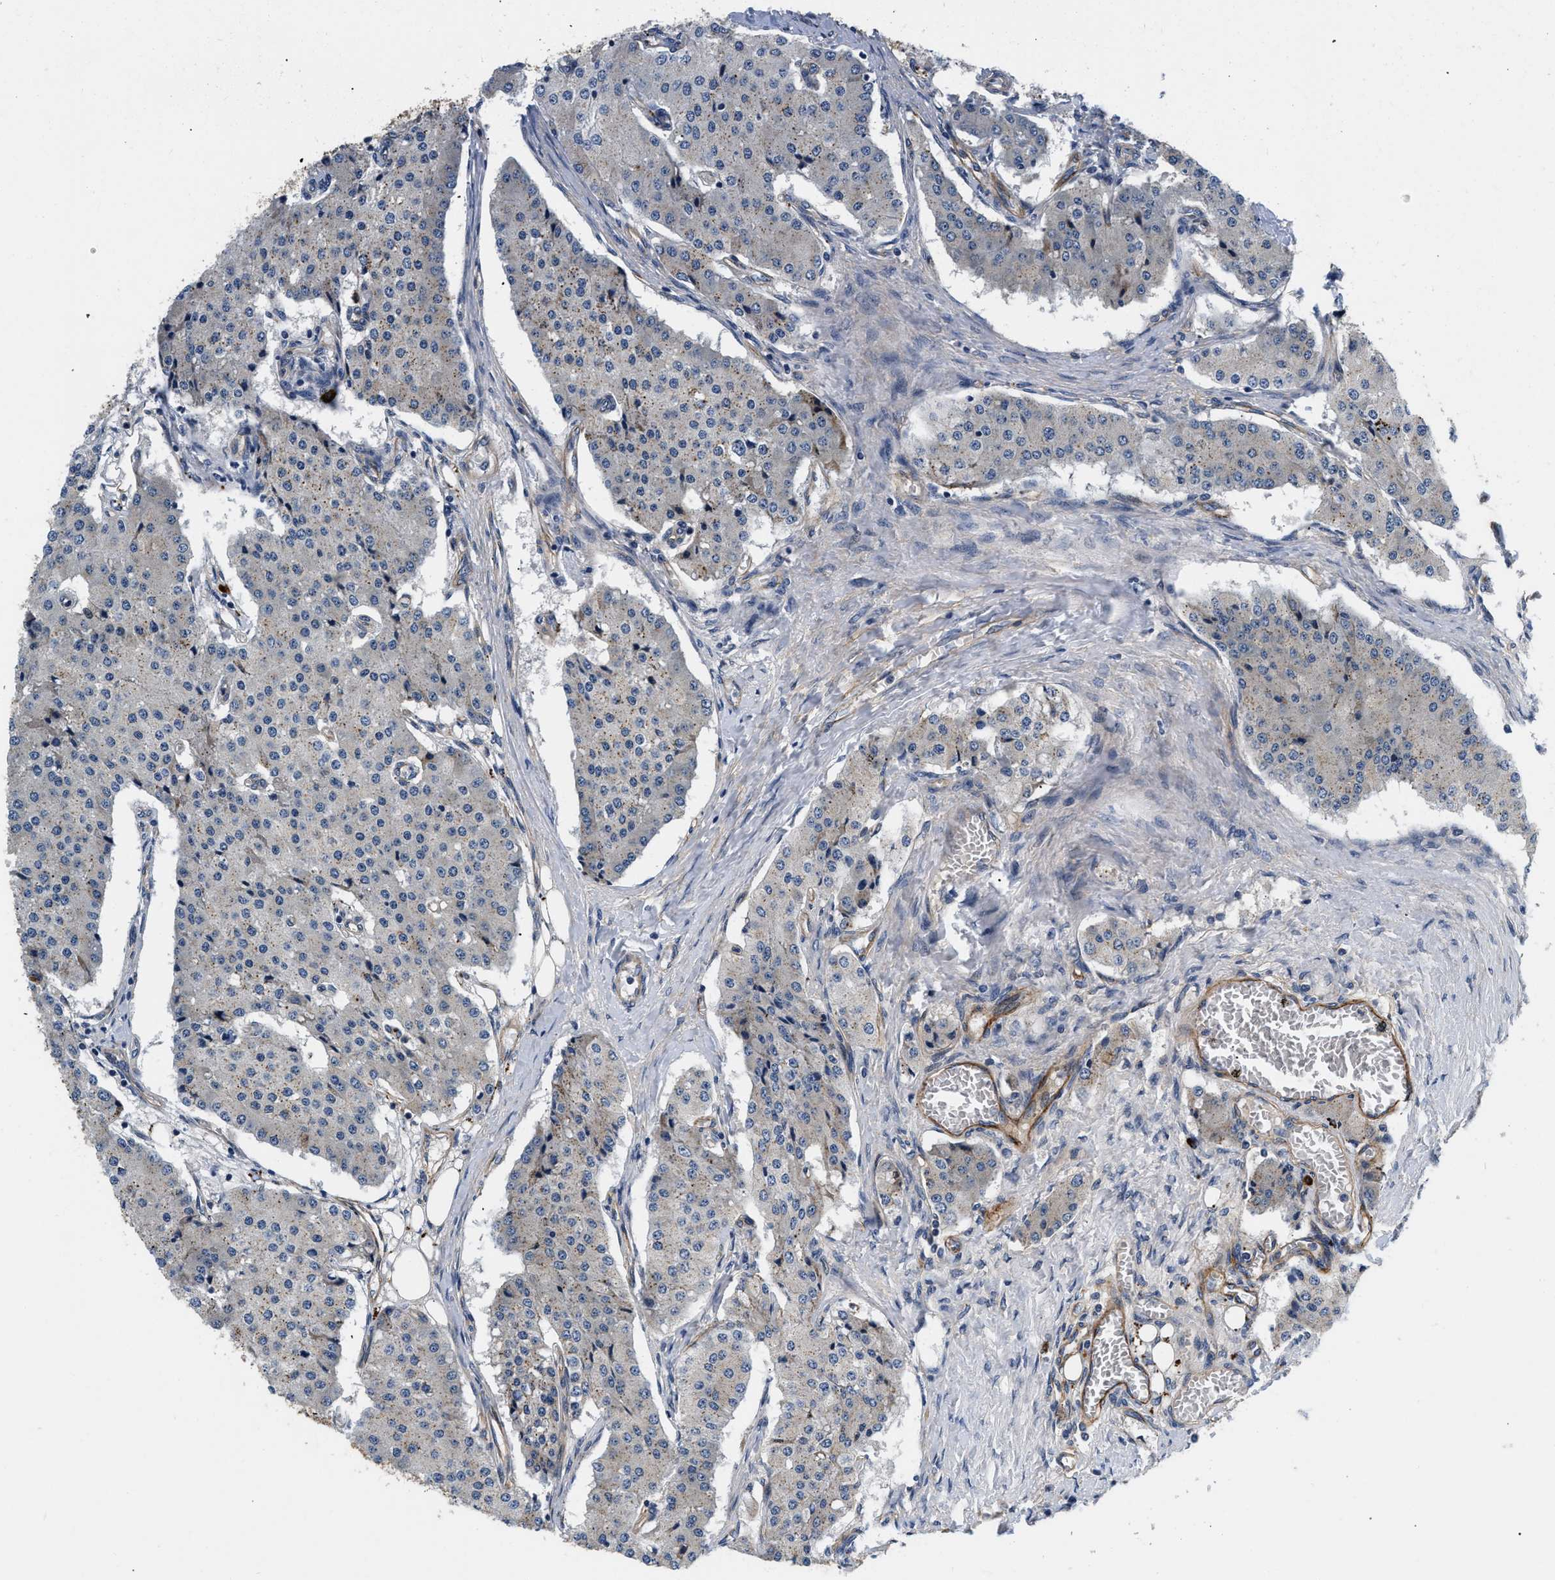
{"staining": {"intensity": "weak", "quantity": "<25%", "location": "cytoplasmic/membranous"}, "tissue": "carcinoid", "cell_type": "Tumor cells", "image_type": "cancer", "snomed": [{"axis": "morphology", "description": "Carcinoid, malignant, NOS"}, {"axis": "topography", "description": "Colon"}], "caption": "DAB (3,3'-diaminobenzidine) immunohistochemical staining of human carcinoid exhibits no significant staining in tumor cells.", "gene": "NME6", "patient": {"sex": "female", "age": 52}}